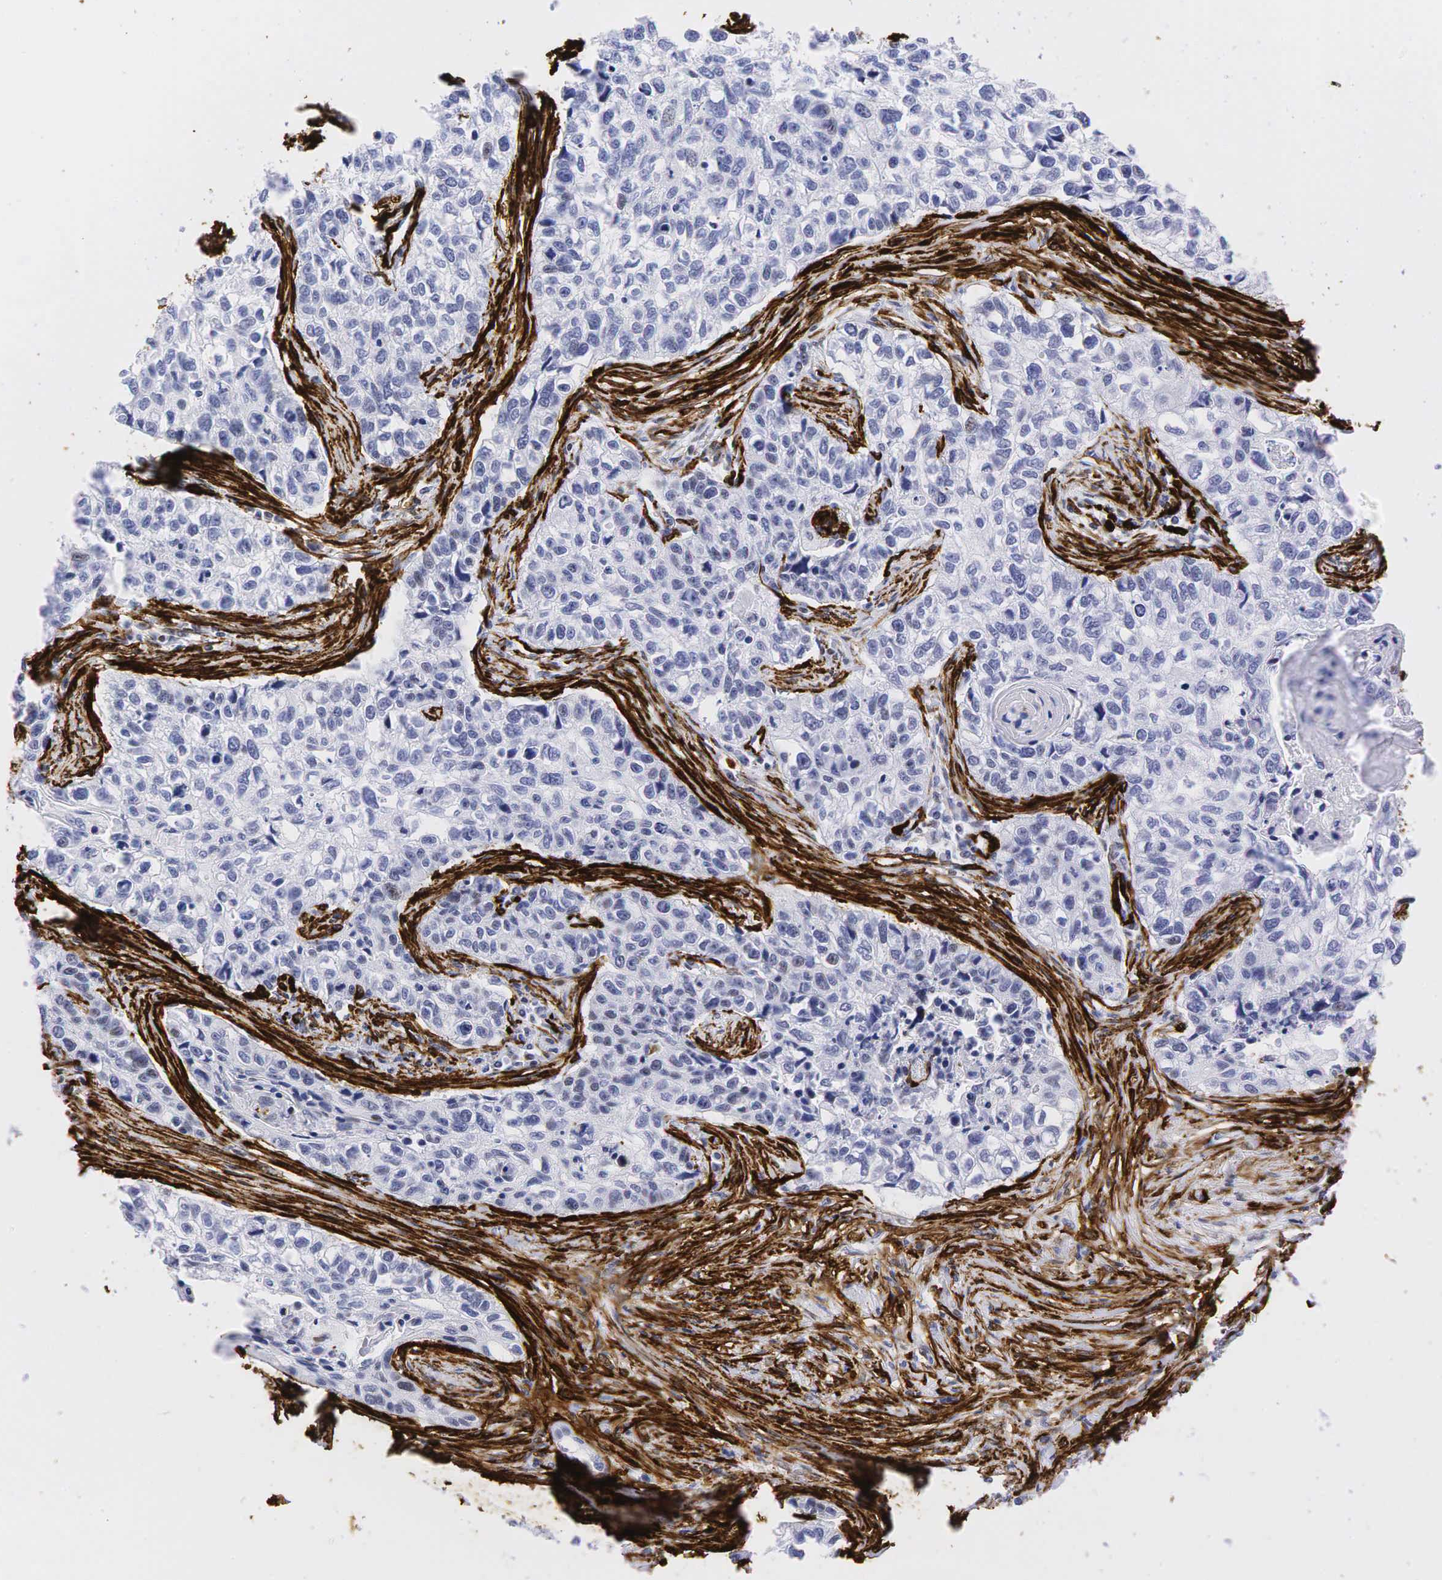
{"staining": {"intensity": "negative", "quantity": "none", "location": "none"}, "tissue": "lung cancer", "cell_type": "Tumor cells", "image_type": "cancer", "snomed": [{"axis": "morphology", "description": "Squamous cell carcinoma, NOS"}, {"axis": "topography", "description": "Lymph node"}, {"axis": "topography", "description": "Lung"}], "caption": "A high-resolution histopathology image shows IHC staining of squamous cell carcinoma (lung), which demonstrates no significant positivity in tumor cells. (Brightfield microscopy of DAB immunohistochemistry (IHC) at high magnification).", "gene": "ACTA2", "patient": {"sex": "male", "age": 74}}